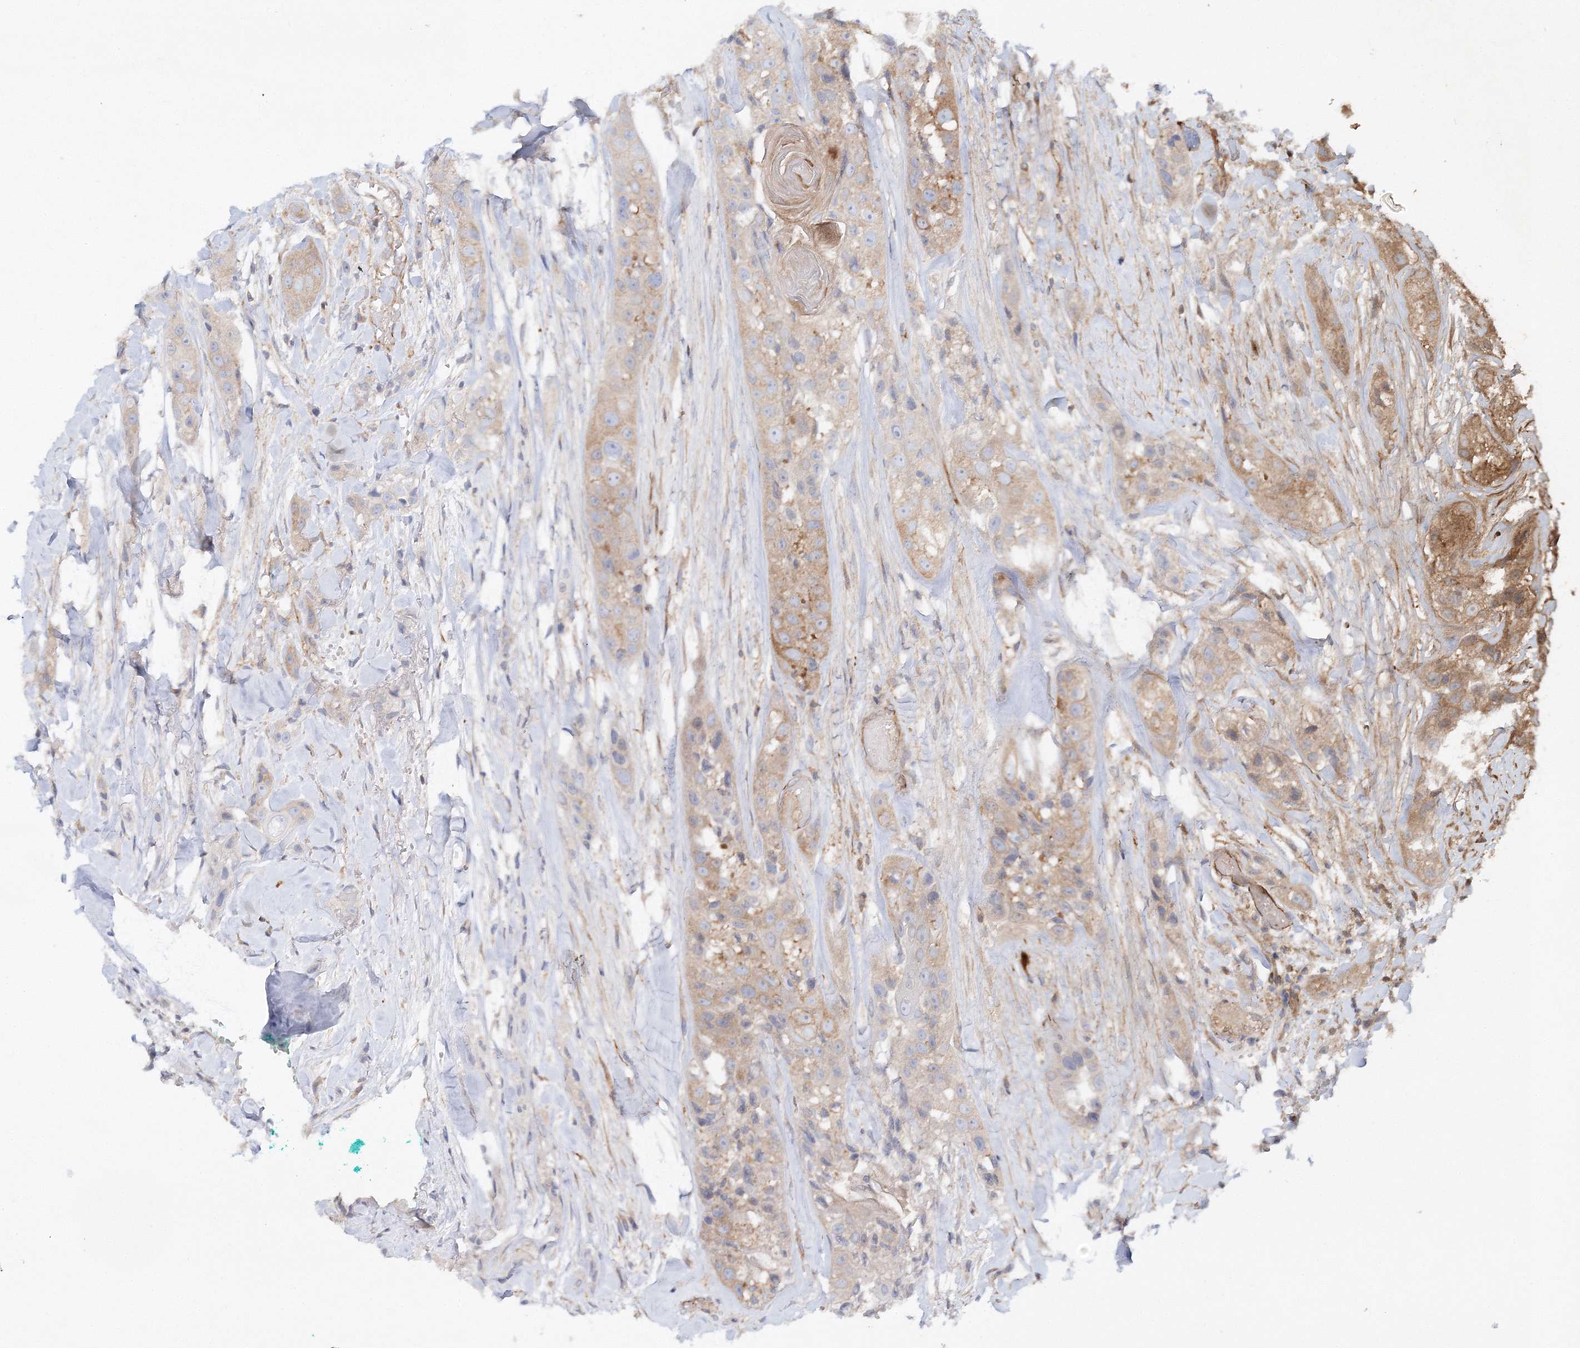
{"staining": {"intensity": "weak", "quantity": ">75%", "location": "cytoplasmic/membranous"}, "tissue": "head and neck cancer", "cell_type": "Tumor cells", "image_type": "cancer", "snomed": [{"axis": "morphology", "description": "Normal tissue, NOS"}, {"axis": "morphology", "description": "Squamous cell carcinoma, NOS"}, {"axis": "topography", "description": "Skeletal muscle"}, {"axis": "topography", "description": "Head-Neck"}], "caption": "This micrograph reveals head and neck squamous cell carcinoma stained with immunohistochemistry (IHC) to label a protein in brown. The cytoplasmic/membranous of tumor cells show weak positivity for the protein. Nuclei are counter-stained blue.", "gene": "WDR37", "patient": {"sex": "male", "age": 51}}